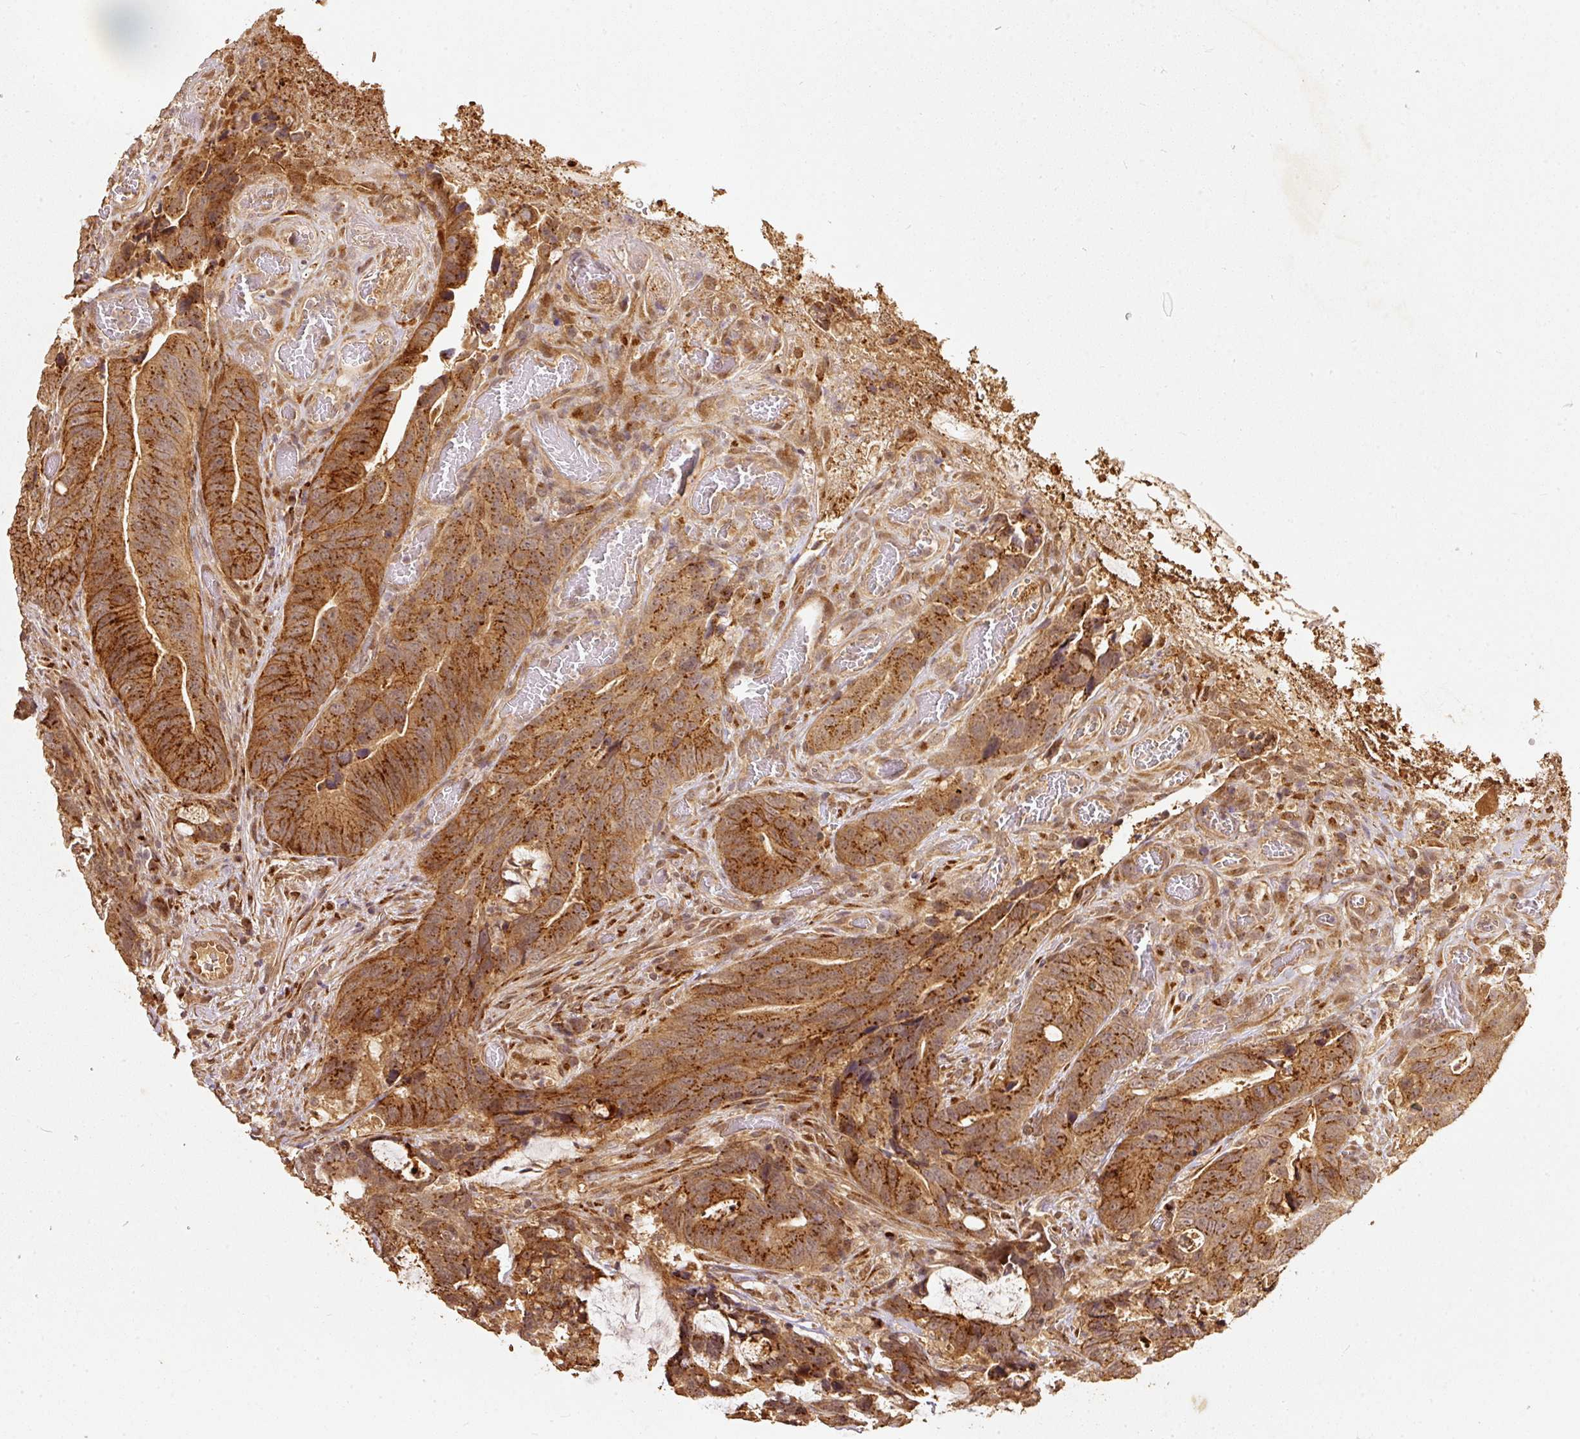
{"staining": {"intensity": "moderate", "quantity": ">75%", "location": "cytoplasmic/membranous"}, "tissue": "colorectal cancer", "cell_type": "Tumor cells", "image_type": "cancer", "snomed": [{"axis": "morphology", "description": "Adenocarcinoma, NOS"}, {"axis": "topography", "description": "Colon"}], "caption": "Immunohistochemical staining of colorectal cancer shows moderate cytoplasmic/membranous protein expression in about >75% of tumor cells.", "gene": "FUT8", "patient": {"sex": "female", "age": 82}}